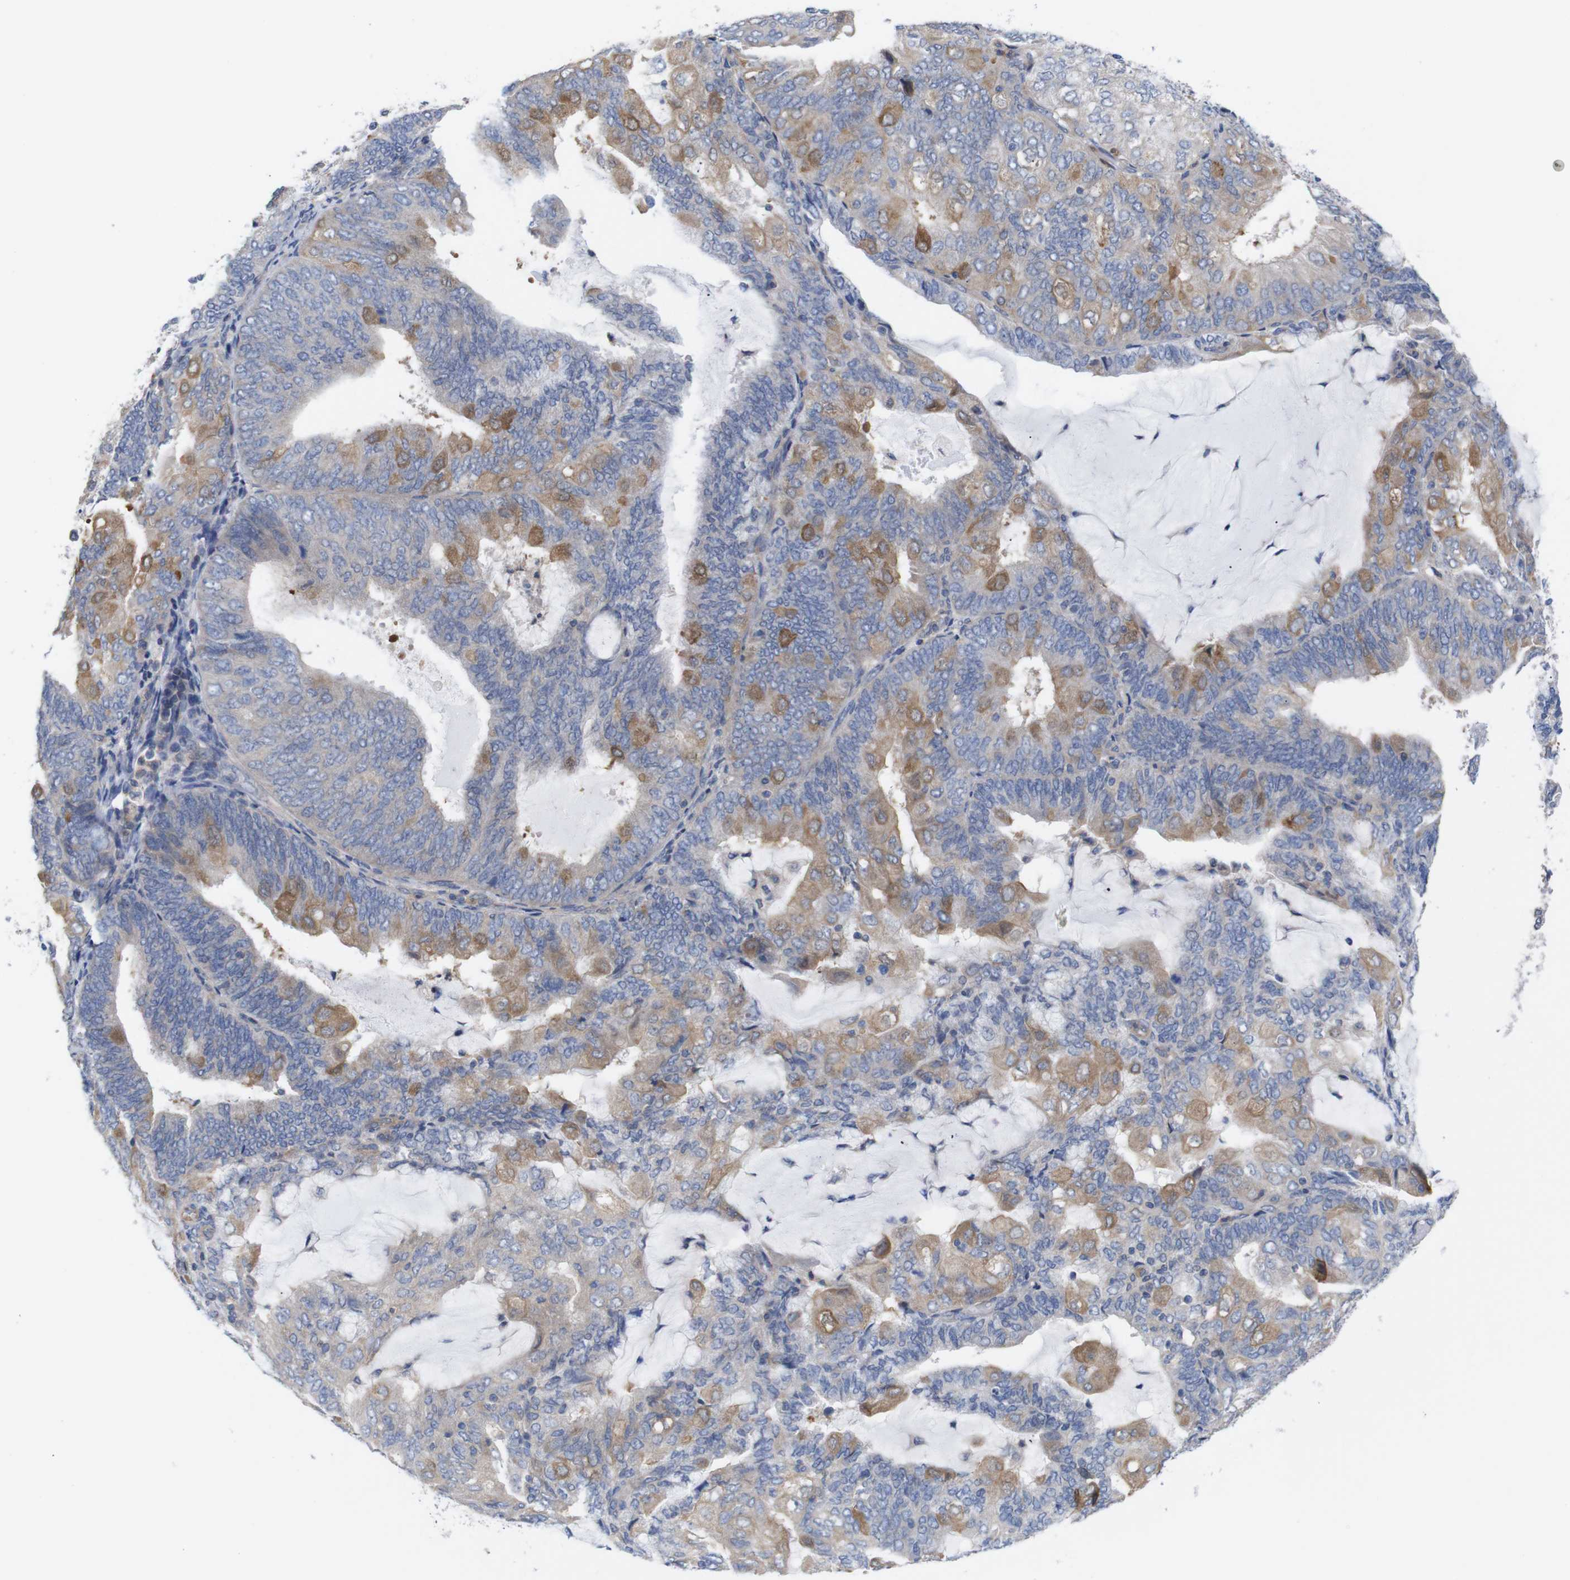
{"staining": {"intensity": "moderate", "quantity": "25%-75%", "location": "cytoplasmic/membranous"}, "tissue": "endometrial cancer", "cell_type": "Tumor cells", "image_type": "cancer", "snomed": [{"axis": "morphology", "description": "Adenocarcinoma, NOS"}, {"axis": "topography", "description": "Endometrium"}], "caption": "Human endometrial adenocarcinoma stained with a protein marker exhibits moderate staining in tumor cells.", "gene": "USH1C", "patient": {"sex": "female", "age": 81}}